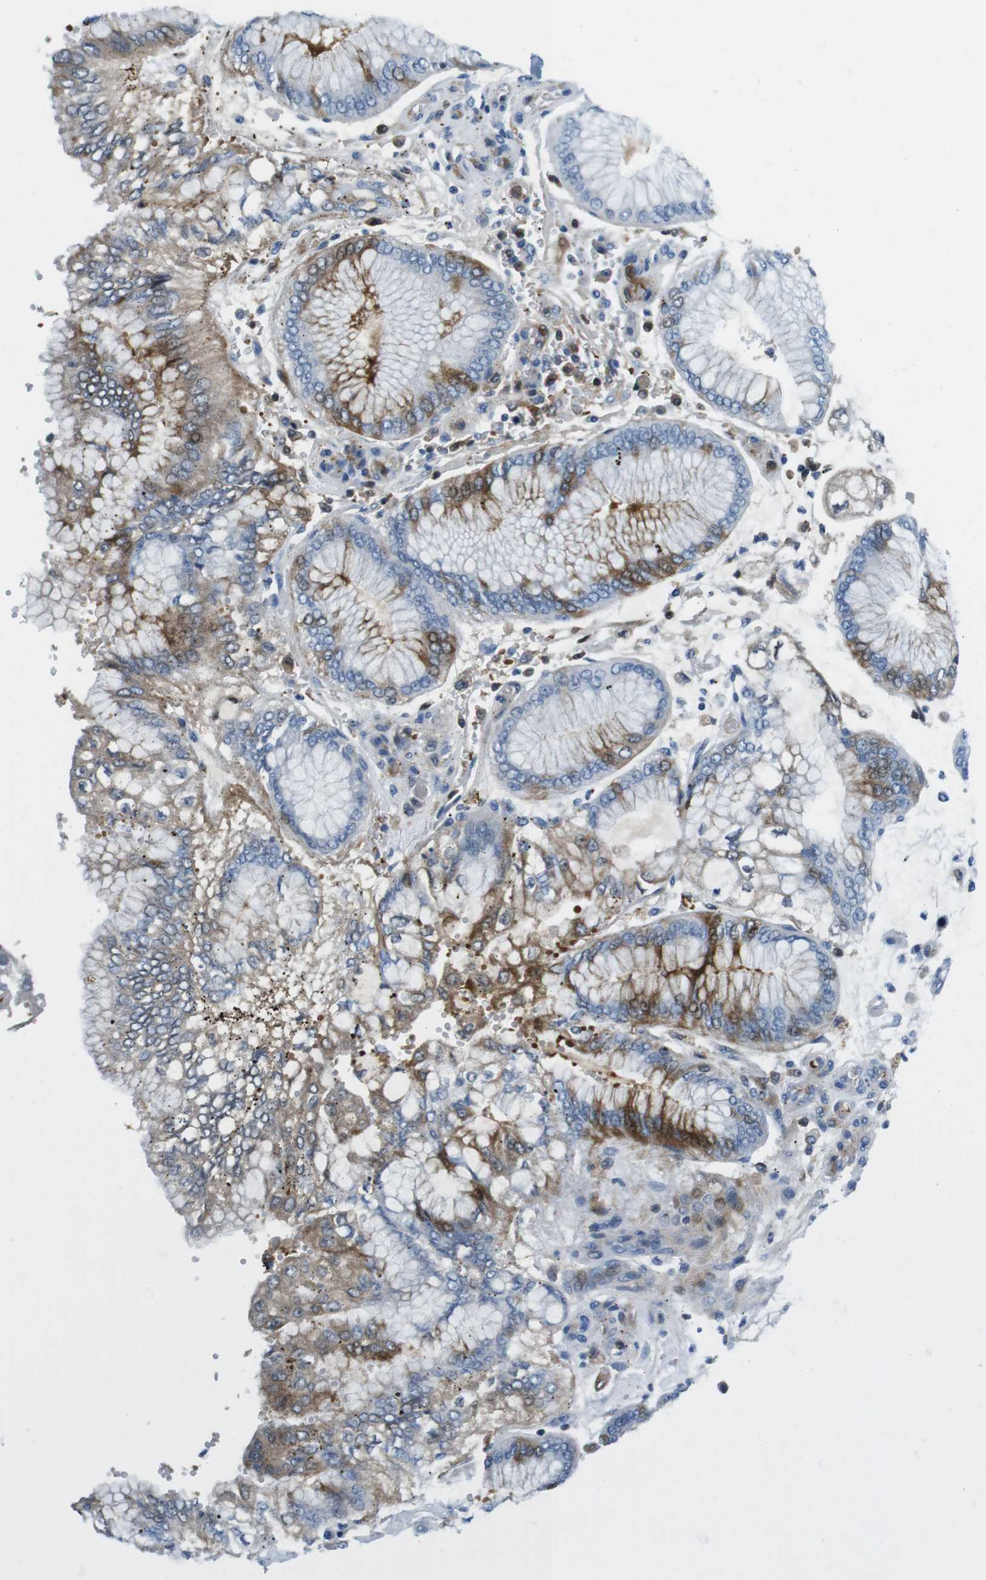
{"staining": {"intensity": "moderate", "quantity": "25%-75%", "location": "cytoplasmic/membranous"}, "tissue": "stomach cancer", "cell_type": "Tumor cells", "image_type": "cancer", "snomed": [{"axis": "morphology", "description": "Adenocarcinoma, NOS"}, {"axis": "topography", "description": "Stomach"}], "caption": "Human stomach cancer (adenocarcinoma) stained with a protein marker reveals moderate staining in tumor cells.", "gene": "TFAP2C", "patient": {"sex": "male", "age": 76}}